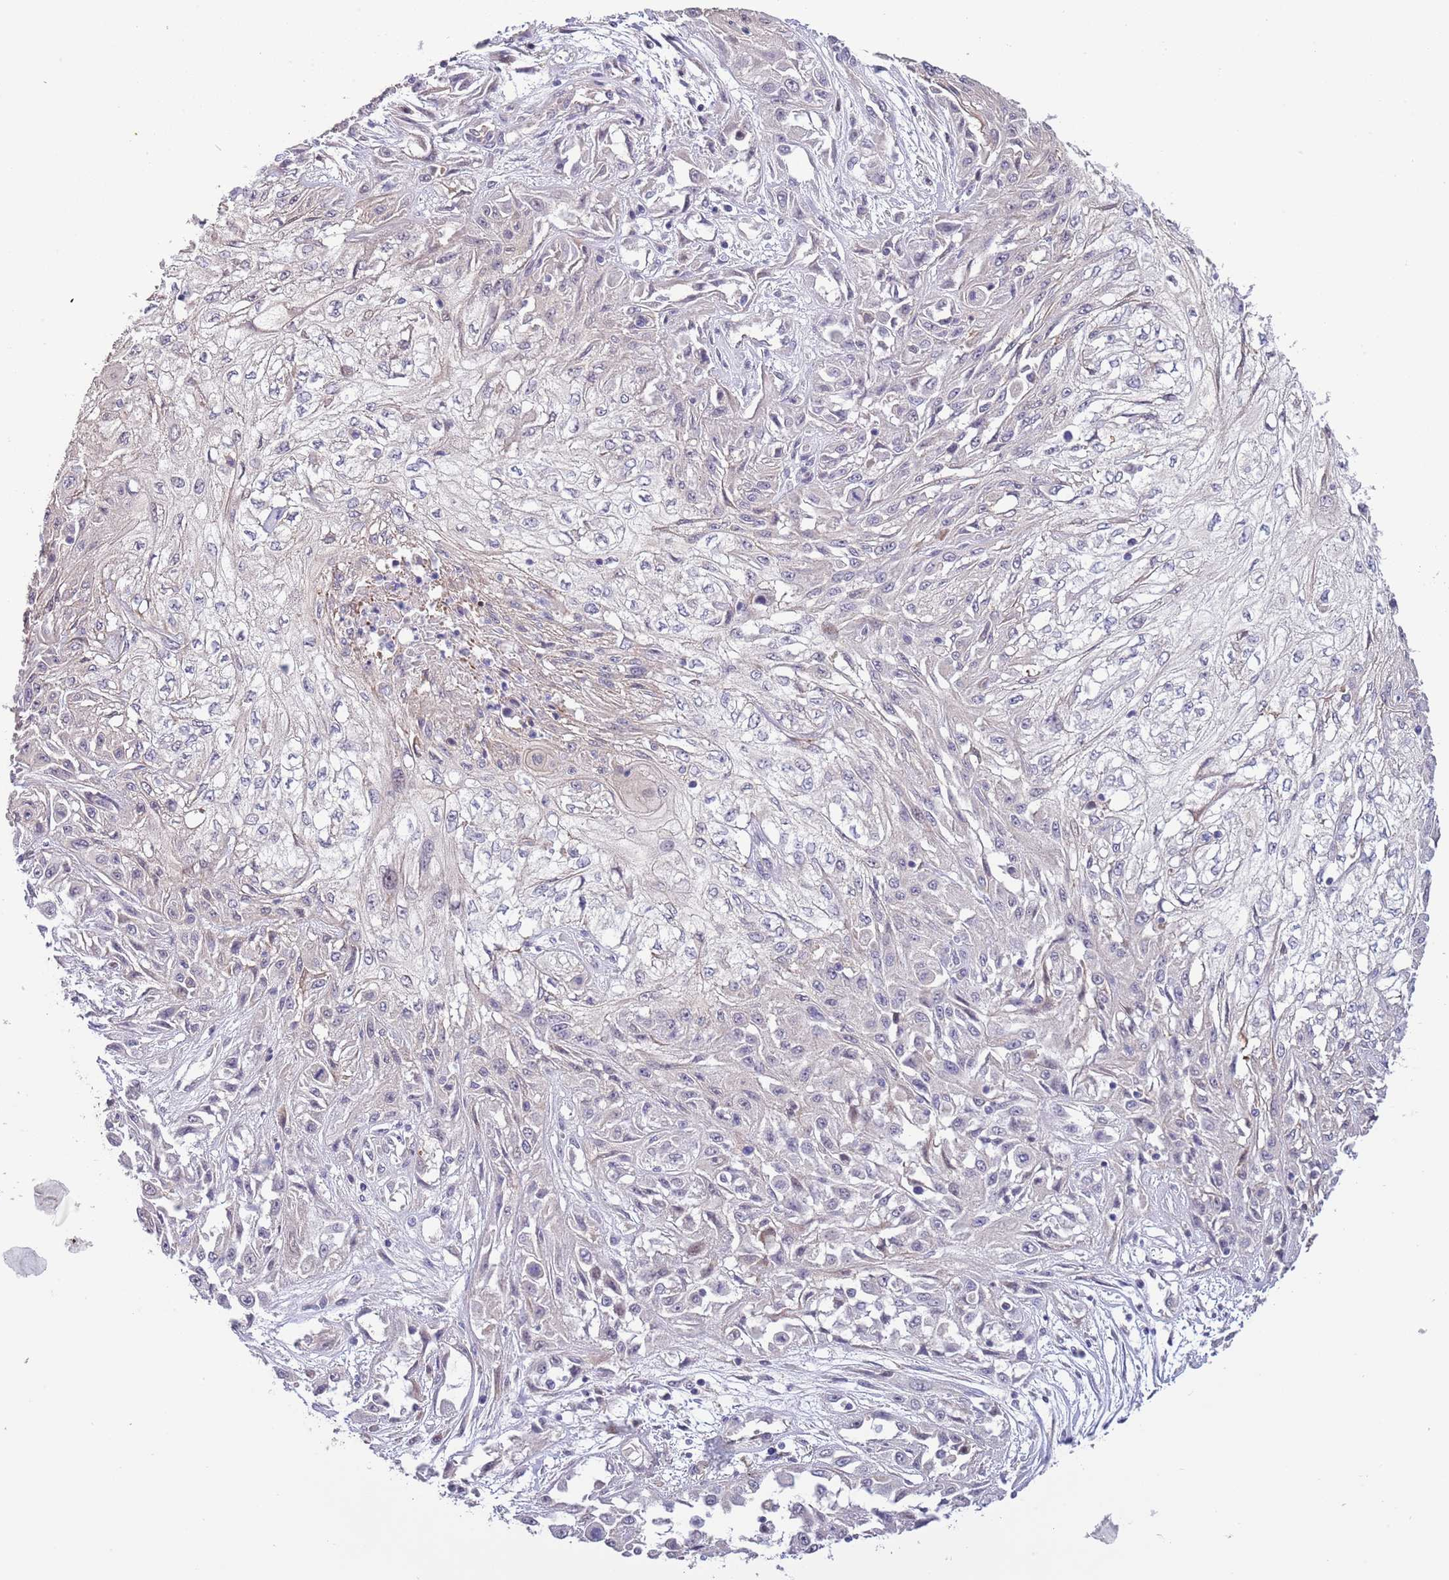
{"staining": {"intensity": "negative", "quantity": "none", "location": "none"}, "tissue": "skin cancer", "cell_type": "Tumor cells", "image_type": "cancer", "snomed": [{"axis": "morphology", "description": "Squamous cell carcinoma, NOS"}, {"axis": "morphology", "description": "Squamous cell carcinoma, metastatic, NOS"}, {"axis": "topography", "description": "Skin"}, {"axis": "topography", "description": "Lymph node"}], "caption": "Immunohistochemical staining of human squamous cell carcinoma (skin) exhibits no significant expression in tumor cells.", "gene": "LIPJ", "patient": {"sex": "male", "age": 75}}